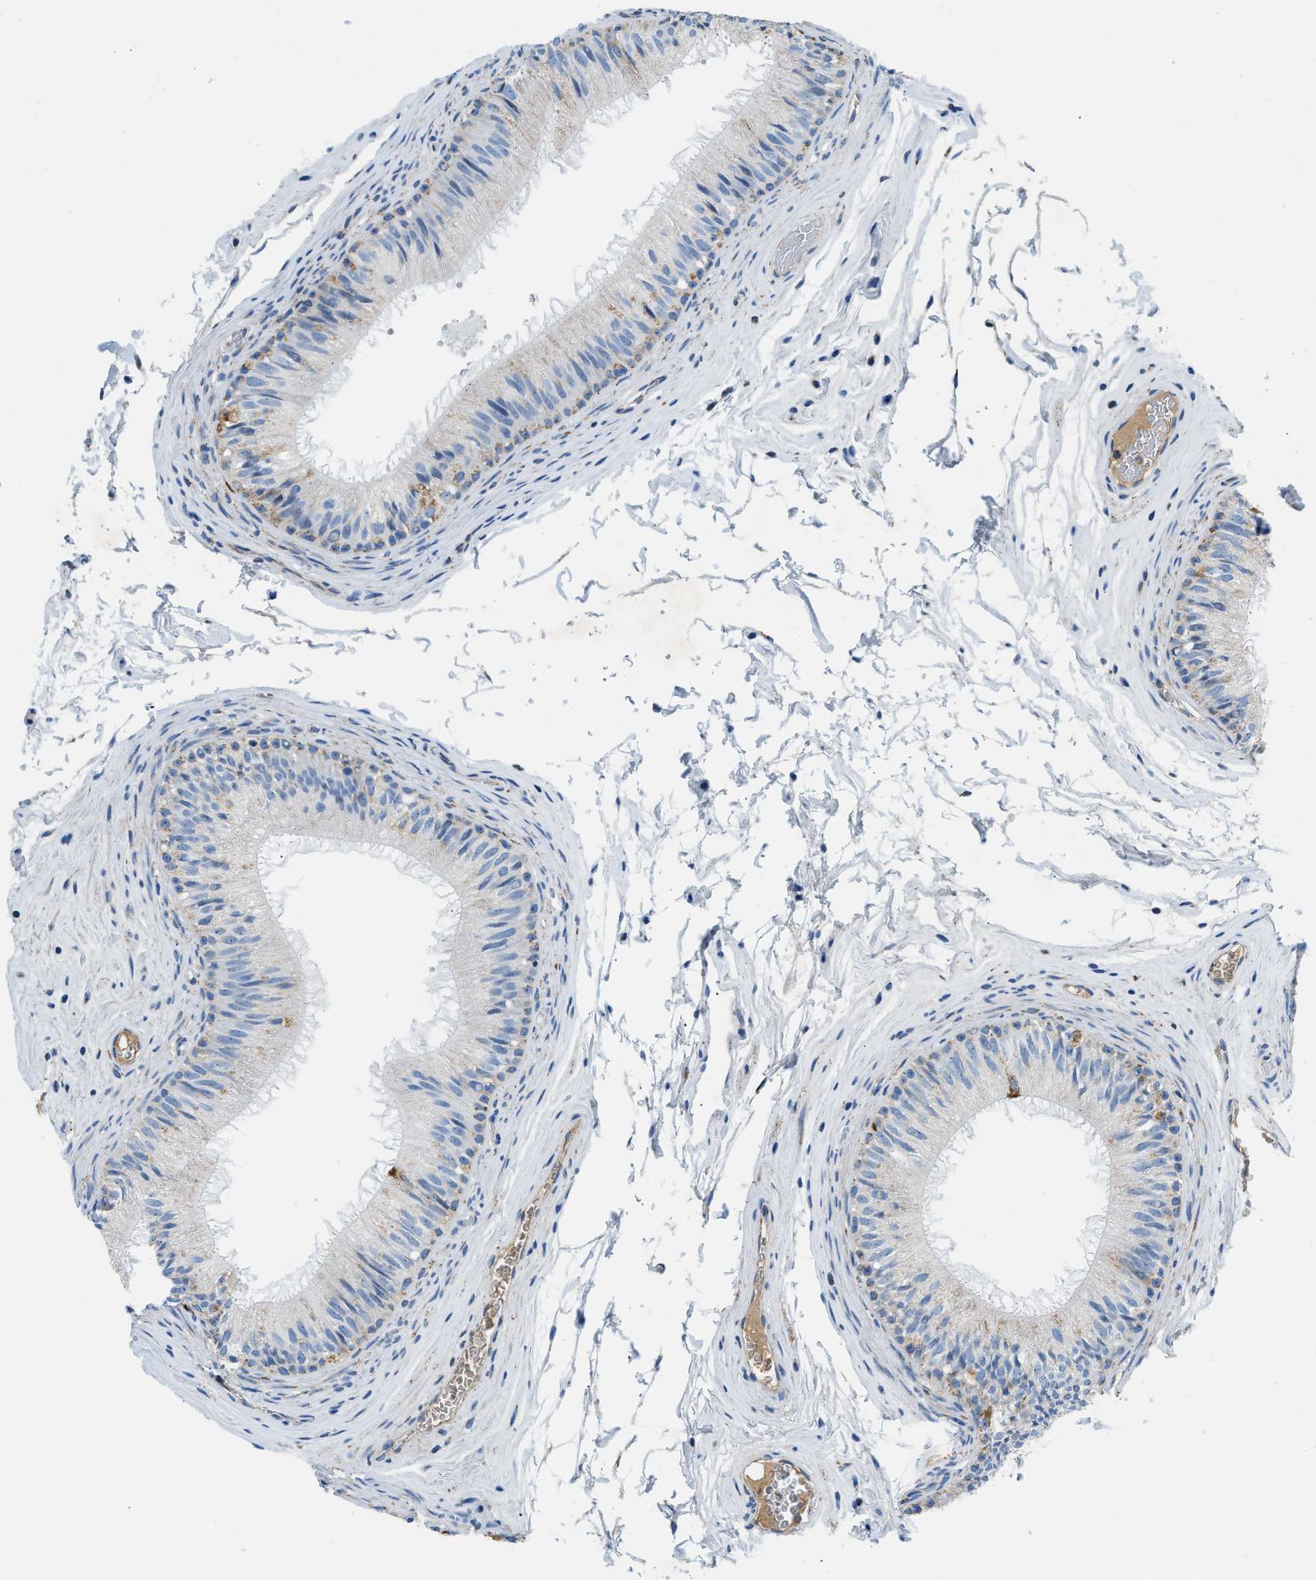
{"staining": {"intensity": "moderate", "quantity": "<25%", "location": "cytoplasmic/membranous"}, "tissue": "epididymis", "cell_type": "Glandular cells", "image_type": "normal", "snomed": [{"axis": "morphology", "description": "Normal tissue, NOS"}, {"axis": "topography", "description": "Testis"}, {"axis": "topography", "description": "Epididymis"}], "caption": "An immunohistochemistry image of benign tissue is shown. Protein staining in brown highlights moderate cytoplasmic/membranous positivity in epididymis within glandular cells. The staining was performed using DAB, with brown indicating positive protein expression. Nuclei are stained blue with hematoxylin.", "gene": "ACADVL", "patient": {"sex": "male", "age": 36}}